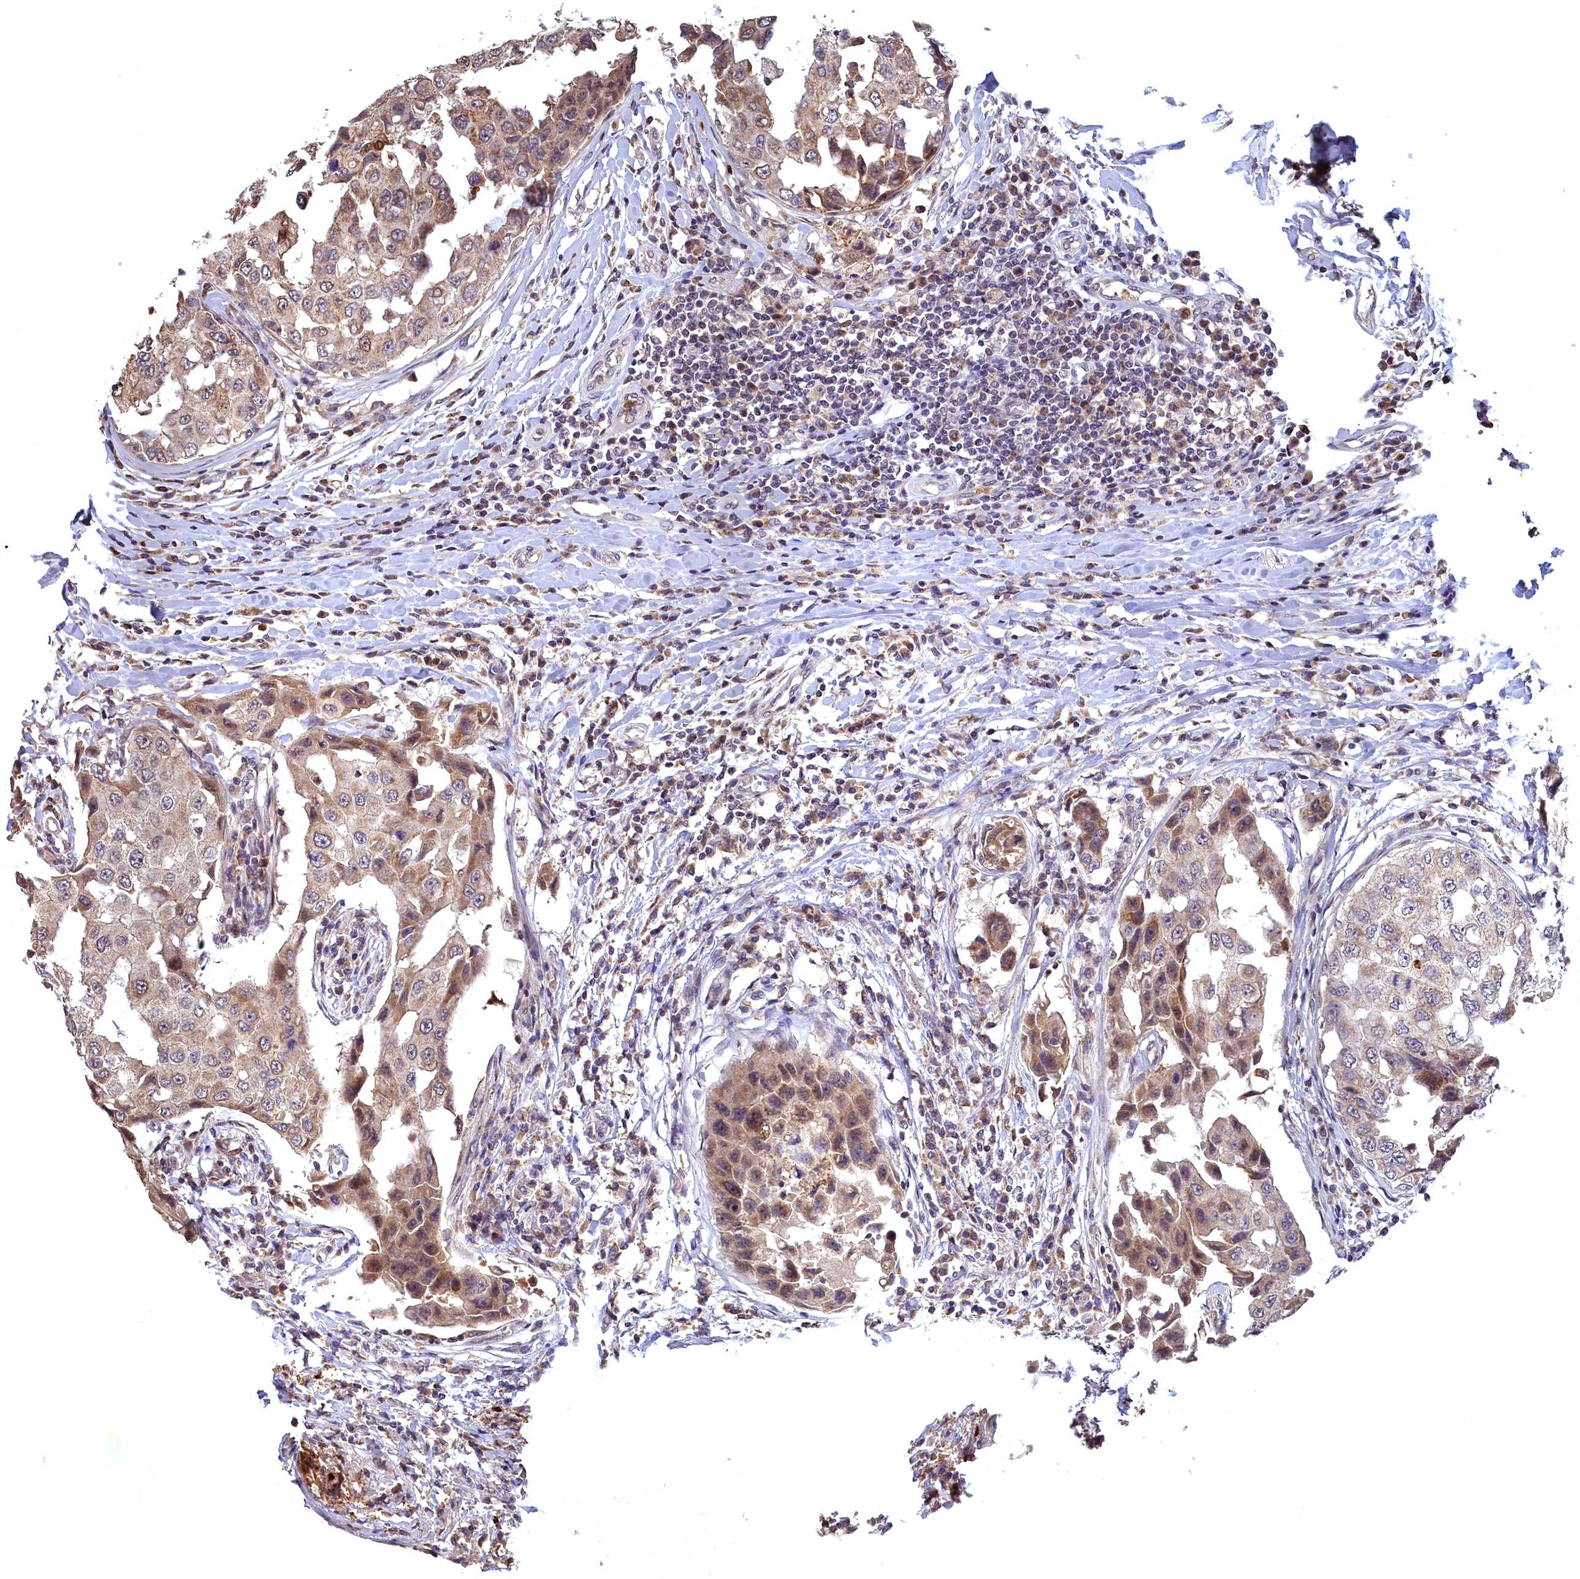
{"staining": {"intensity": "moderate", "quantity": ">75%", "location": "cytoplasmic/membranous"}, "tissue": "breast cancer", "cell_type": "Tumor cells", "image_type": "cancer", "snomed": [{"axis": "morphology", "description": "Duct carcinoma"}, {"axis": "topography", "description": "Breast"}], "caption": "Breast invasive ductal carcinoma stained with immunohistochemistry (IHC) reveals moderate cytoplasmic/membranous staining in about >75% of tumor cells.", "gene": "EPB41L4B", "patient": {"sex": "female", "age": 27}}